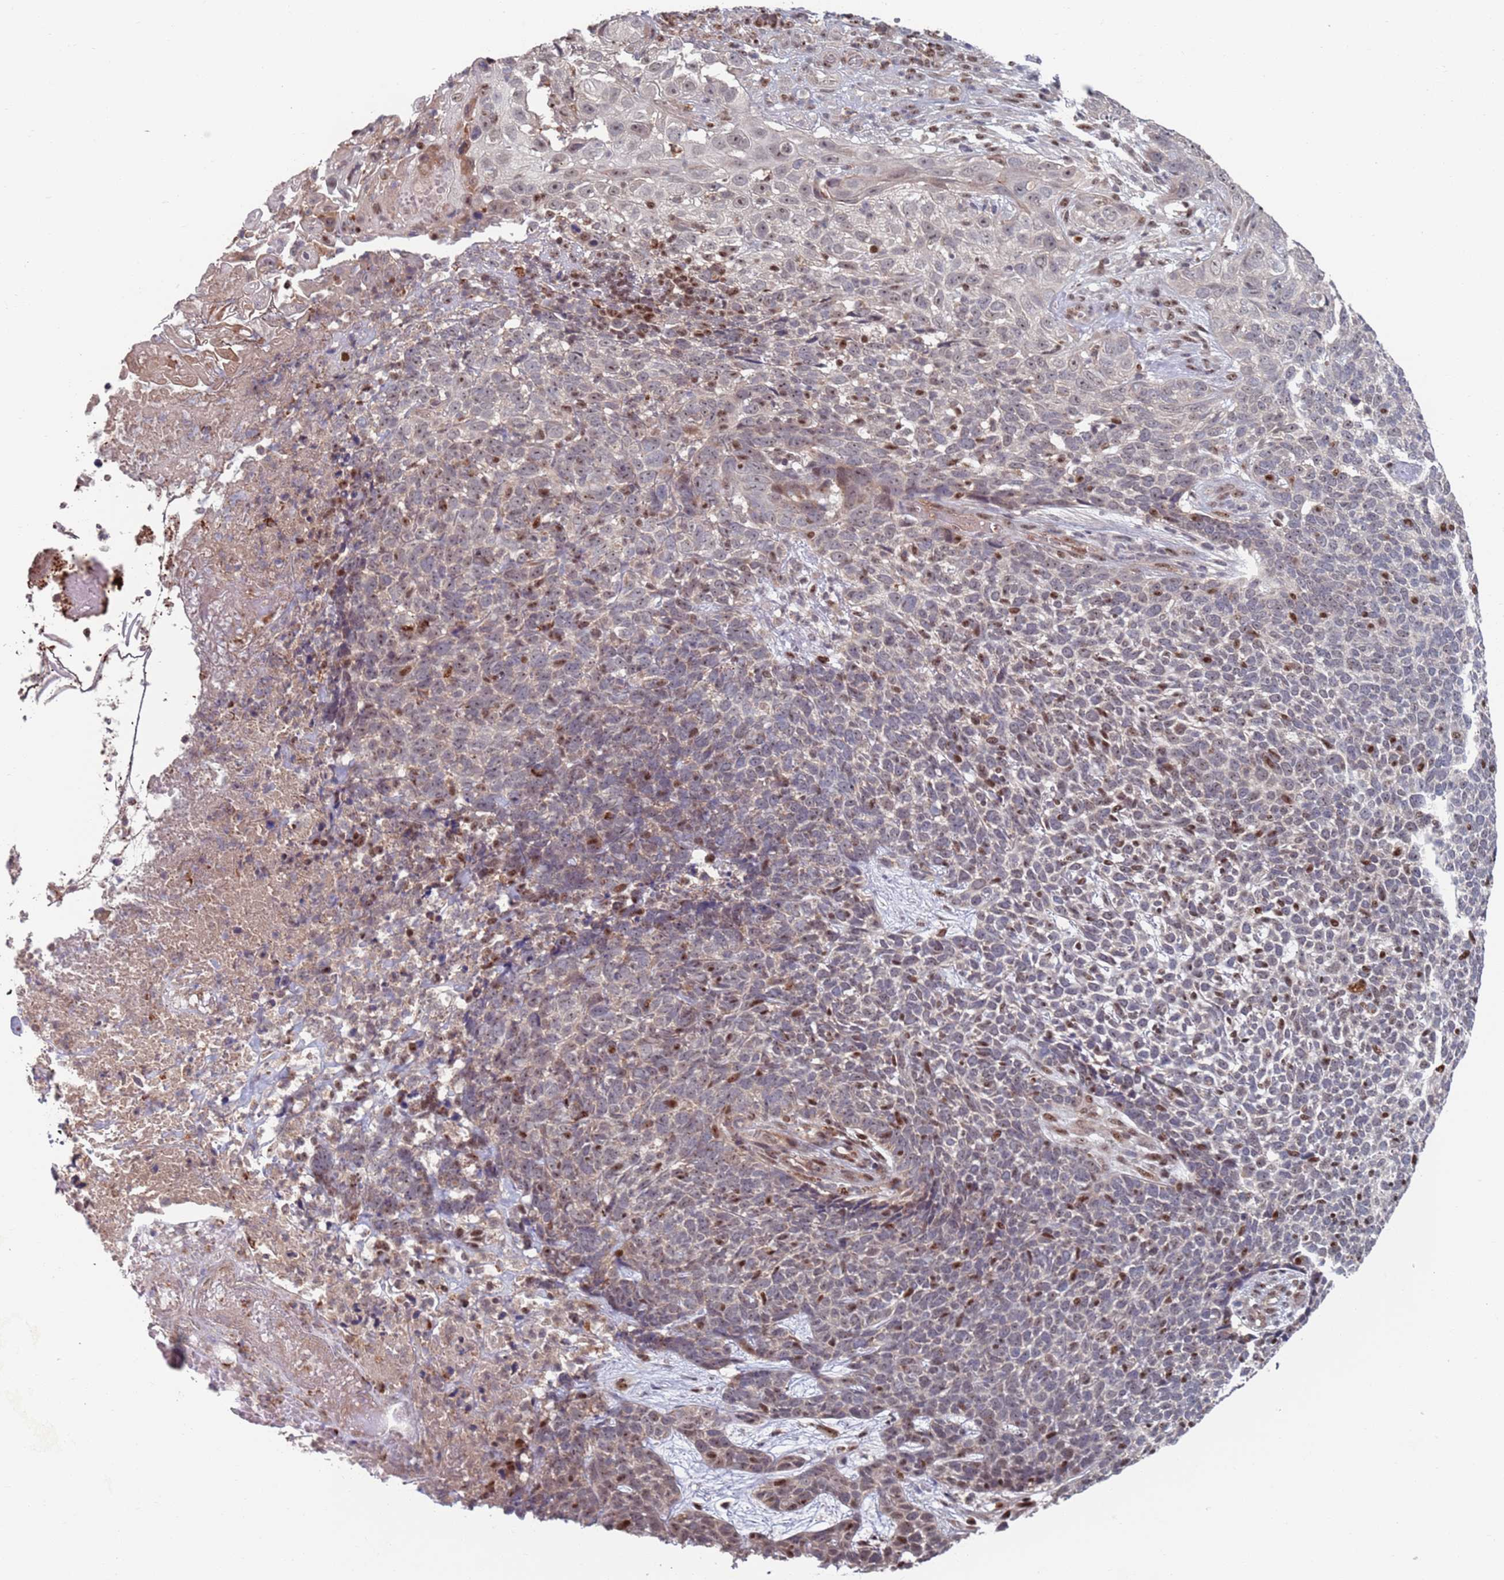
{"staining": {"intensity": "moderate", "quantity": "<25%", "location": "nuclear"}, "tissue": "skin cancer", "cell_type": "Tumor cells", "image_type": "cancer", "snomed": [{"axis": "morphology", "description": "Basal cell carcinoma"}, {"axis": "topography", "description": "Skin"}], "caption": "Skin cancer stained with IHC shows moderate nuclear expression in approximately <25% of tumor cells.", "gene": "RPP25", "patient": {"sex": "female", "age": 84}}